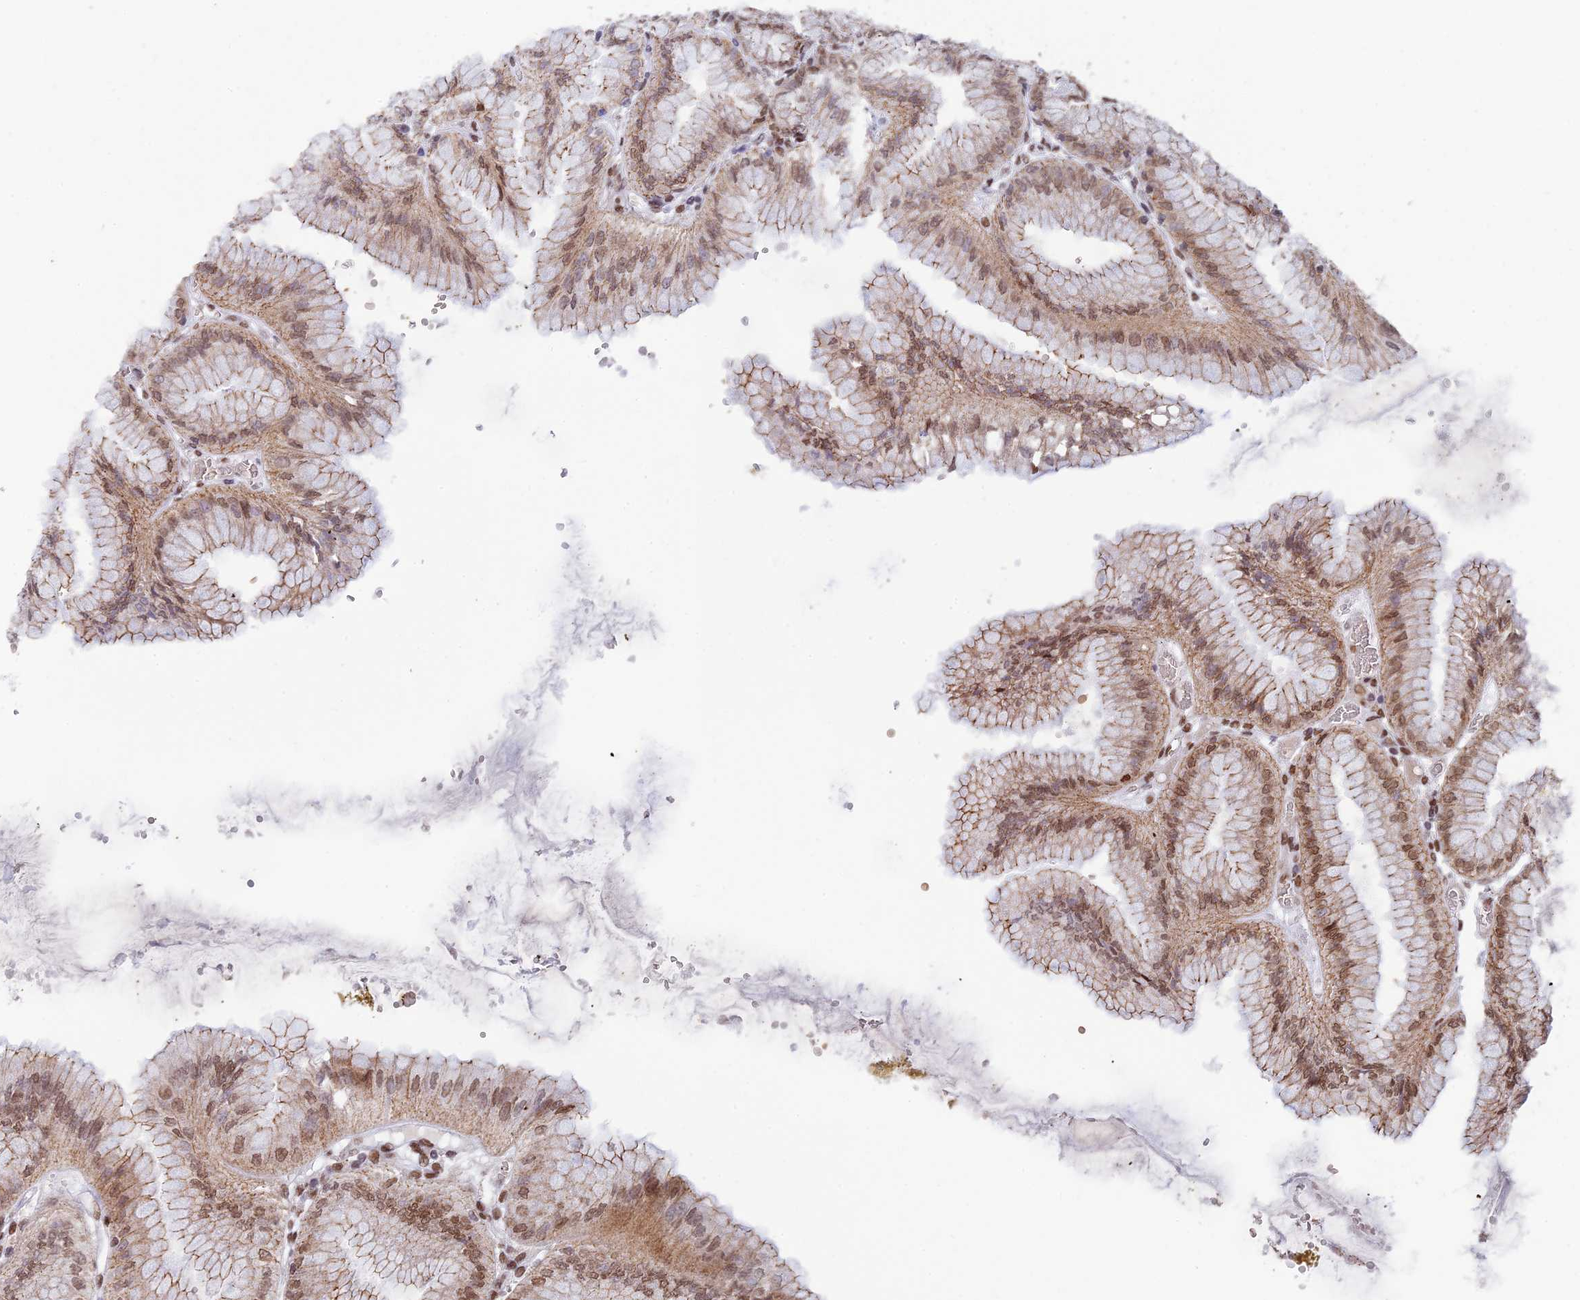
{"staining": {"intensity": "strong", "quantity": ">75%", "location": "cytoplasmic/membranous,nuclear"}, "tissue": "stomach", "cell_type": "Glandular cells", "image_type": "normal", "snomed": [{"axis": "morphology", "description": "Normal tissue, NOS"}, {"axis": "topography", "description": "Stomach, lower"}], "caption": "Strong cytoplasmic/membranous,nuclear expression is identified in approximately >75% of glandular cells in normal stomach.", "gene": "EEF1AKMT3", "patient": {"sex": "male", "age": 71}}